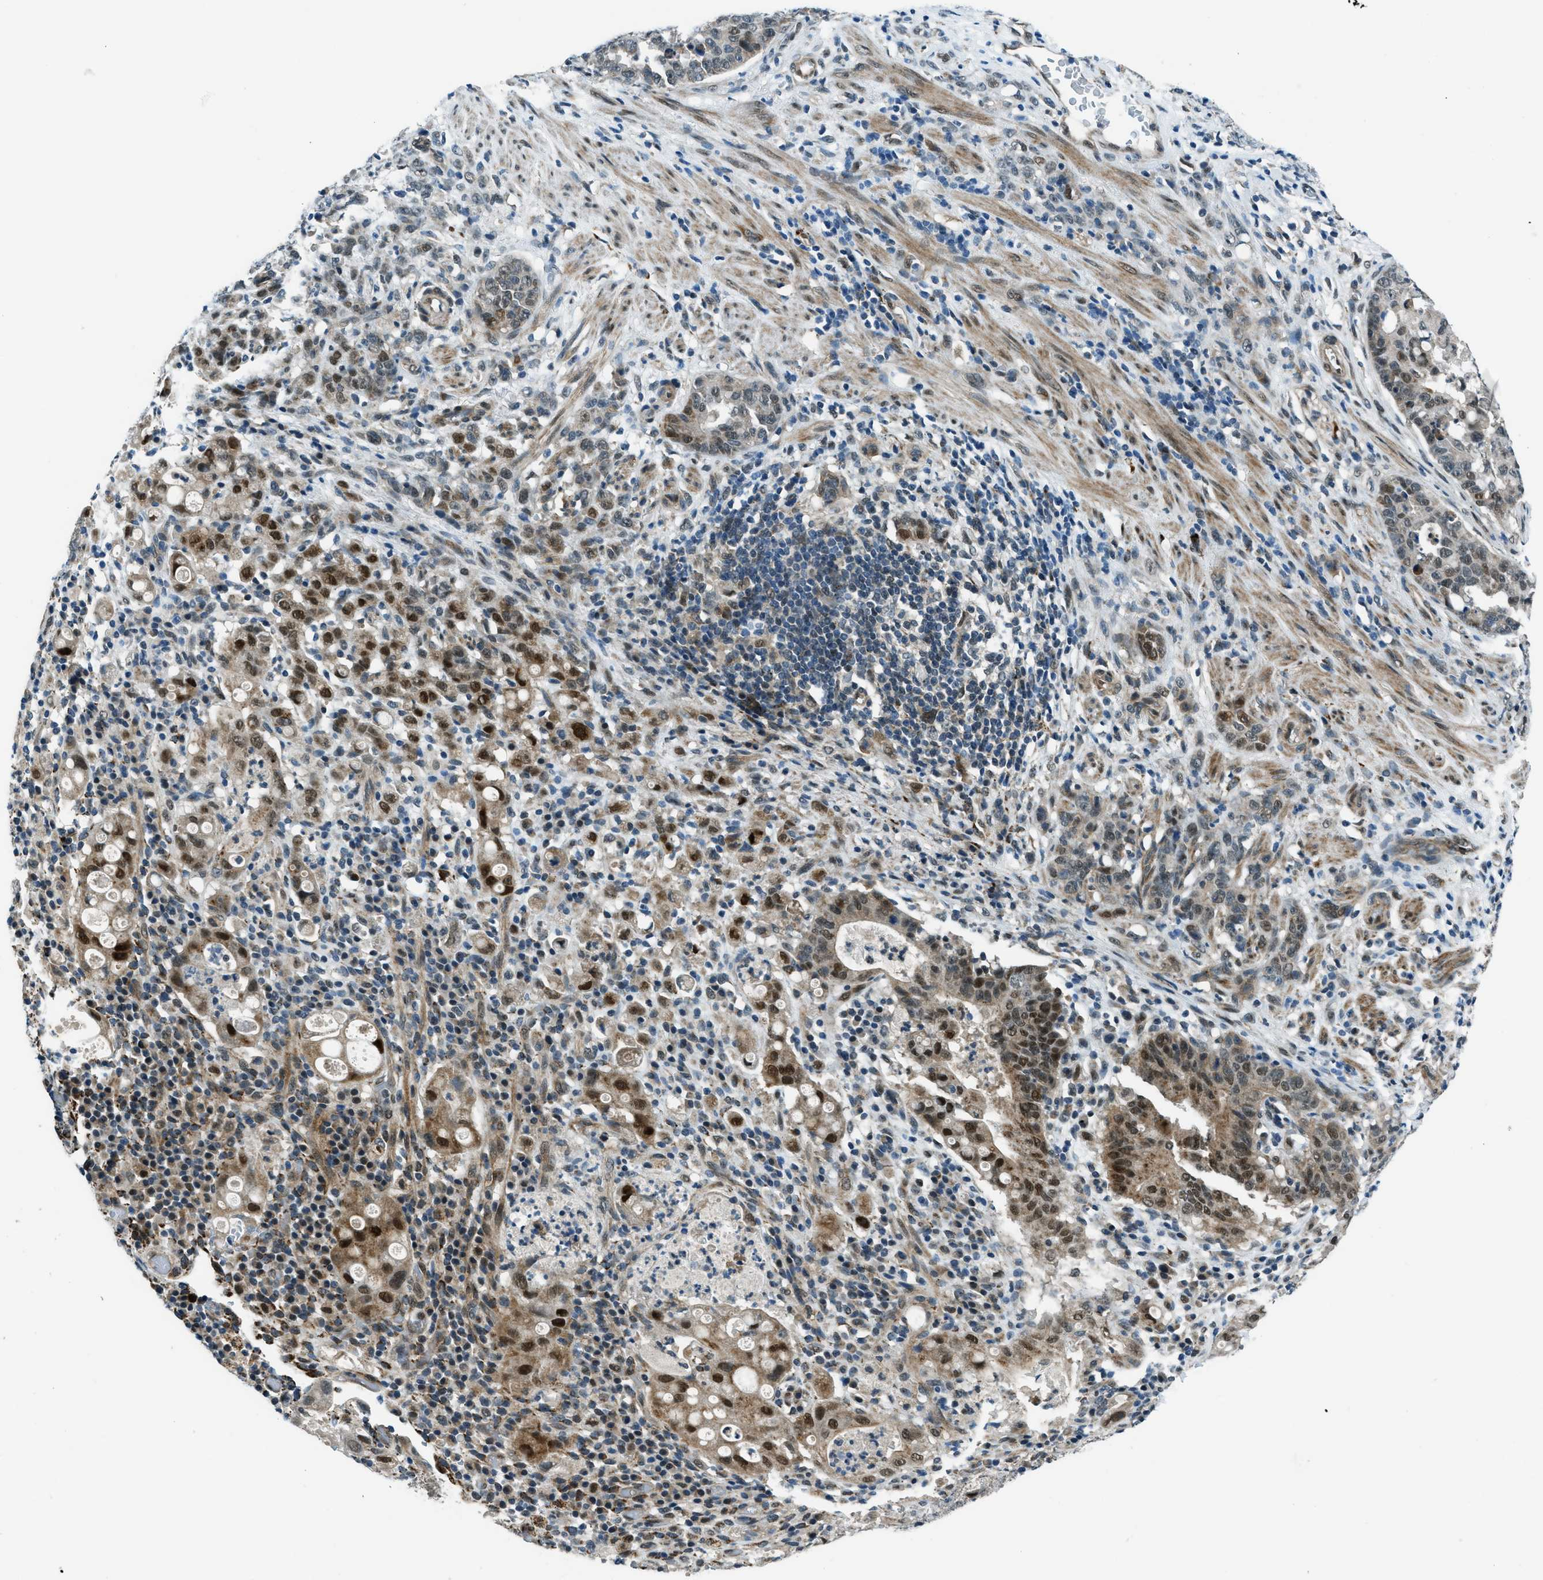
{"staining": {"intensity": "strong", "quantity": "25%-75%", "location": "cytoplasmic/membranous,nuclear"}, "tissue": "stomach cancer", "cell_type": "Tumor cells", "image_type": "cancer", "snomed": [{"axis": "morphology", "description": "Adenocarcinoma, NOS"}, {"axis": "topography", "description": "Stomach, lower"}], "caption": "Protein analysis of stomach cancer (adenocarcinoma) tissue shows strong cytoplasmic/membranous and nuclear expression in approximately 25%-75% of tumor cells.", "gene": "NPEPL1", "patient": {"sex": "male", "age": 88}}